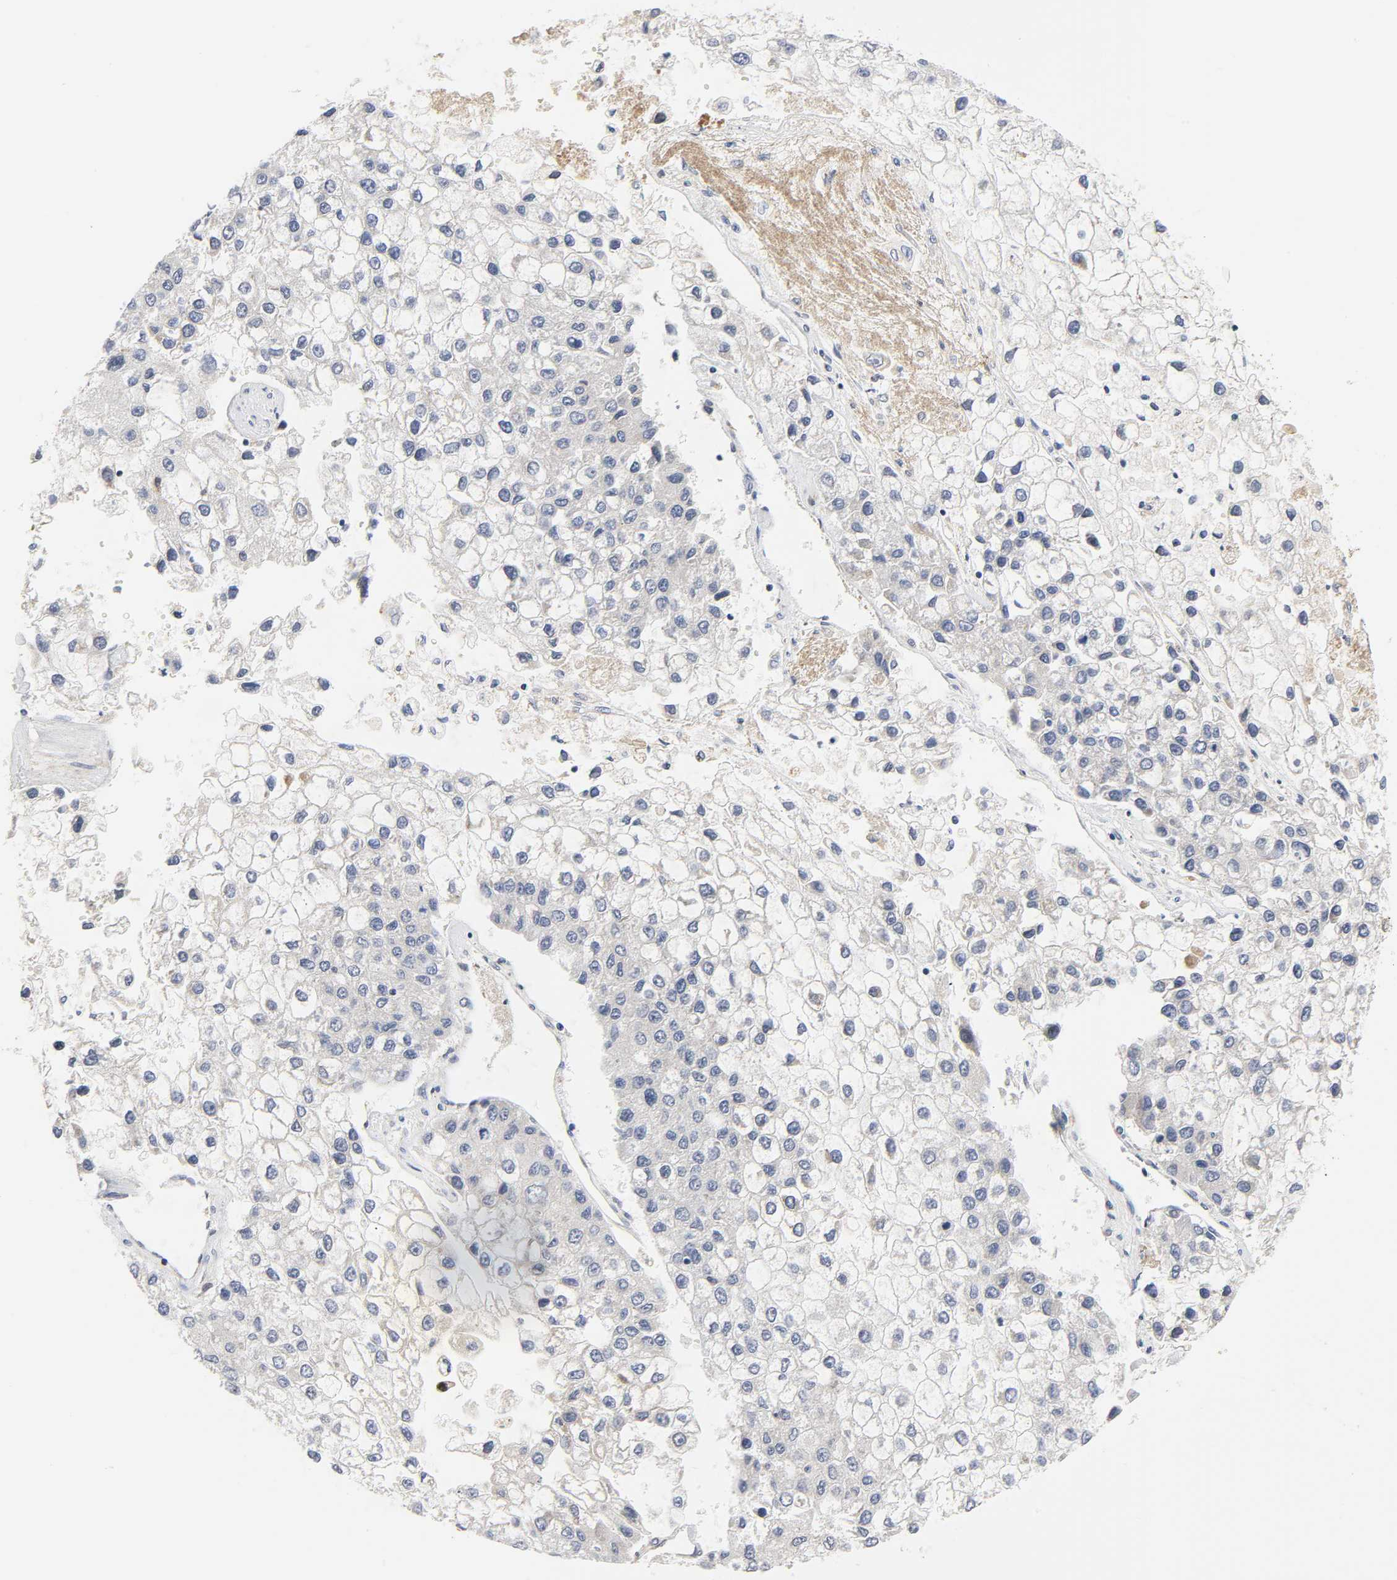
{"staining": {"intensity": "negative", "quantity": "none", "location": "none"}, "tissue": "liver cancer", "cell_type": "Tumor cells", "image_type": "cancer", "snomed": [{"axis": "morphology", "description": "Carcinoma, Hepatocellular, NOS"}, {"axis": "topography", "description": "Liver"}], "caption": "IHC of human liver cancer exhibits no expression in tumor cells.", "gene": "BAX", "patient": {"sex": "female", "age": 66}}